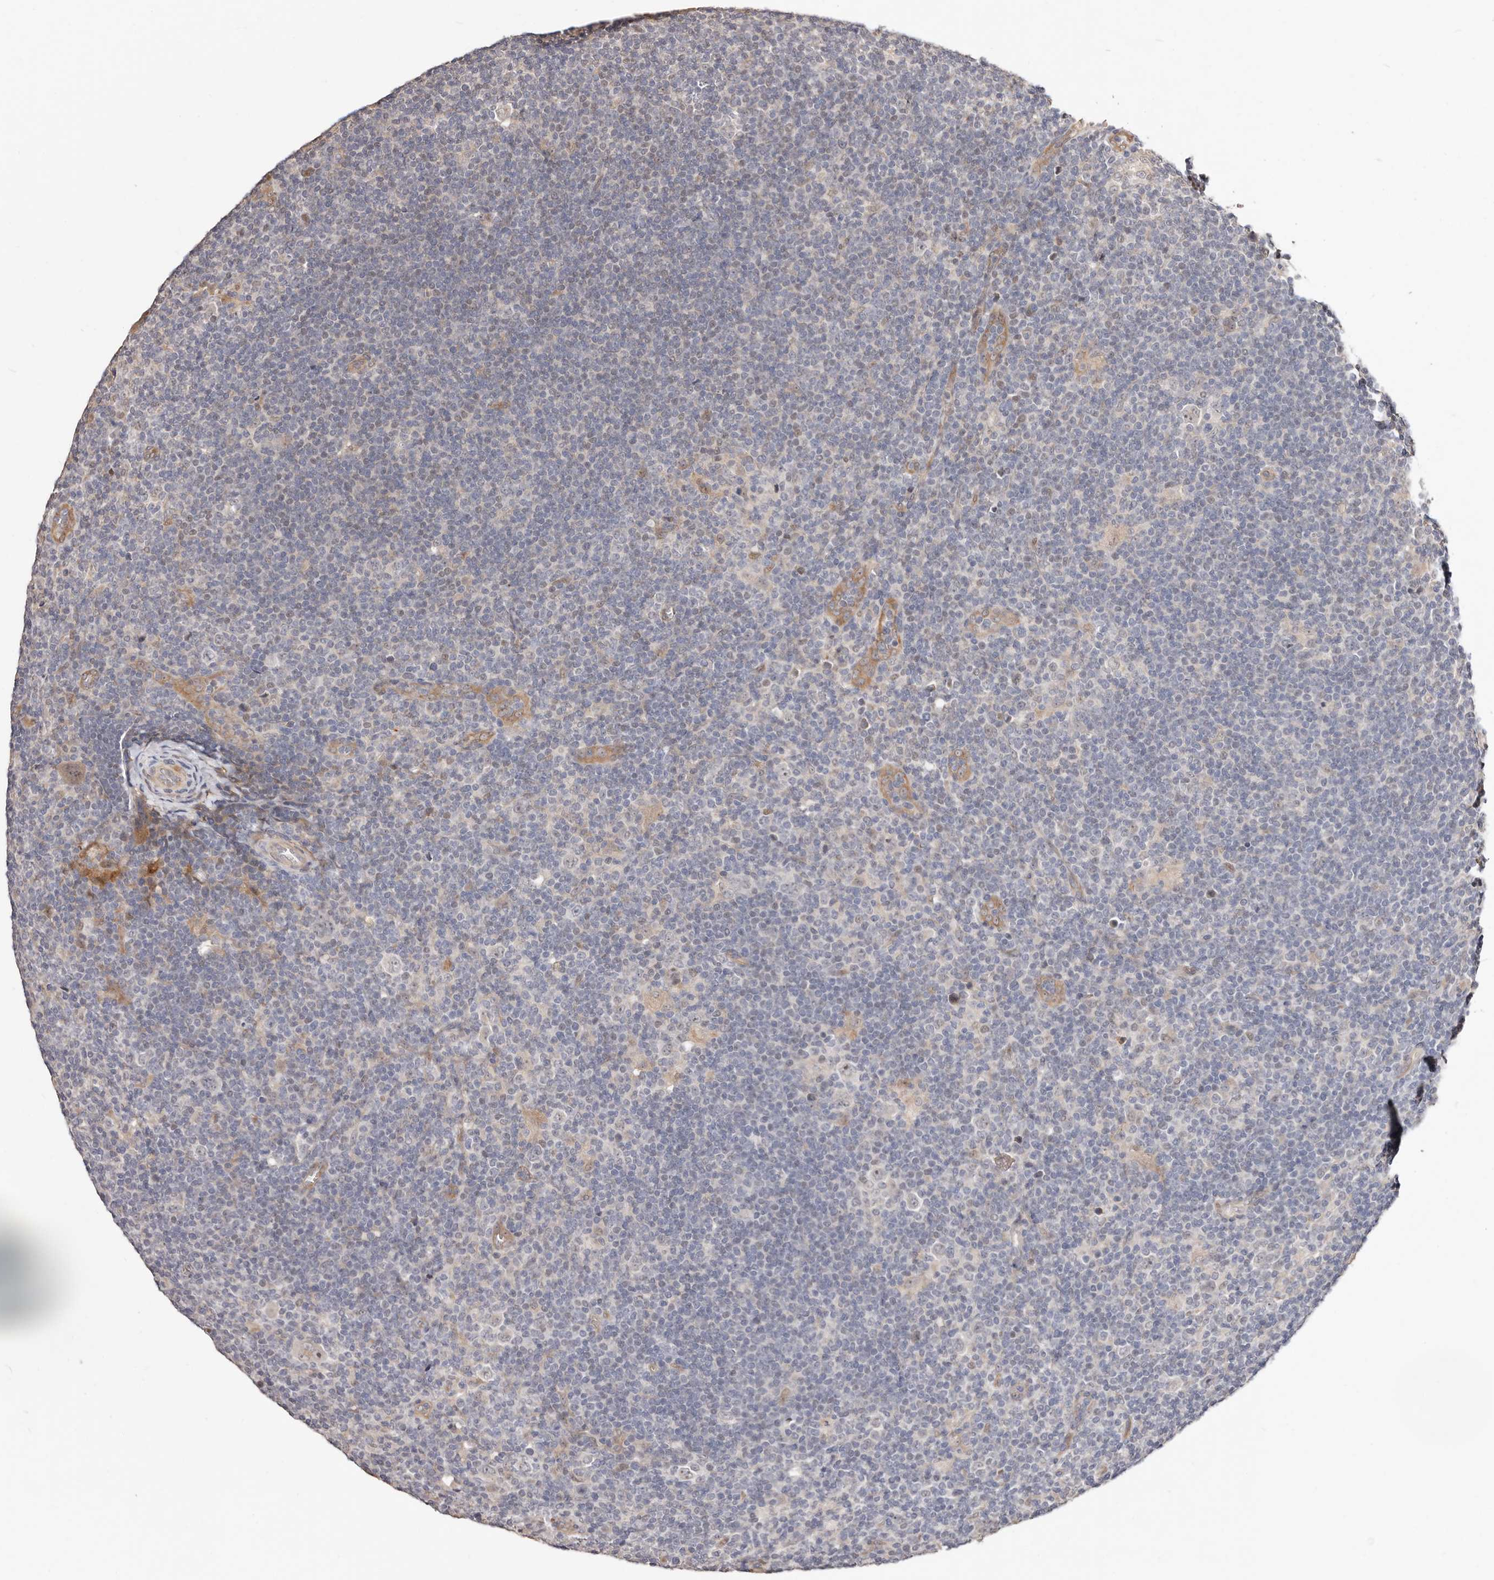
{"staining": {"intensity": "negative", "quantity": "none", "location": "none"}, "tissue": "lymphoma", "cell_type": "Tumor cells", "image_type": "cancer", "snomed": [{"axis": "morphology", "description": "Hodgkin's disease, NOS"}, {"axis": "topography", "description": "Lymph node"}], "caption": "Immunohistochemistry photomicrograph of neoplastic tissue: human lymphoma stained with DAB (3,3'-diaminobenzidine) demonstrates no significant protein positivity in tumor cells.", "gene": "TRIP13", "patient": {"sex": "female", "age": 57}}